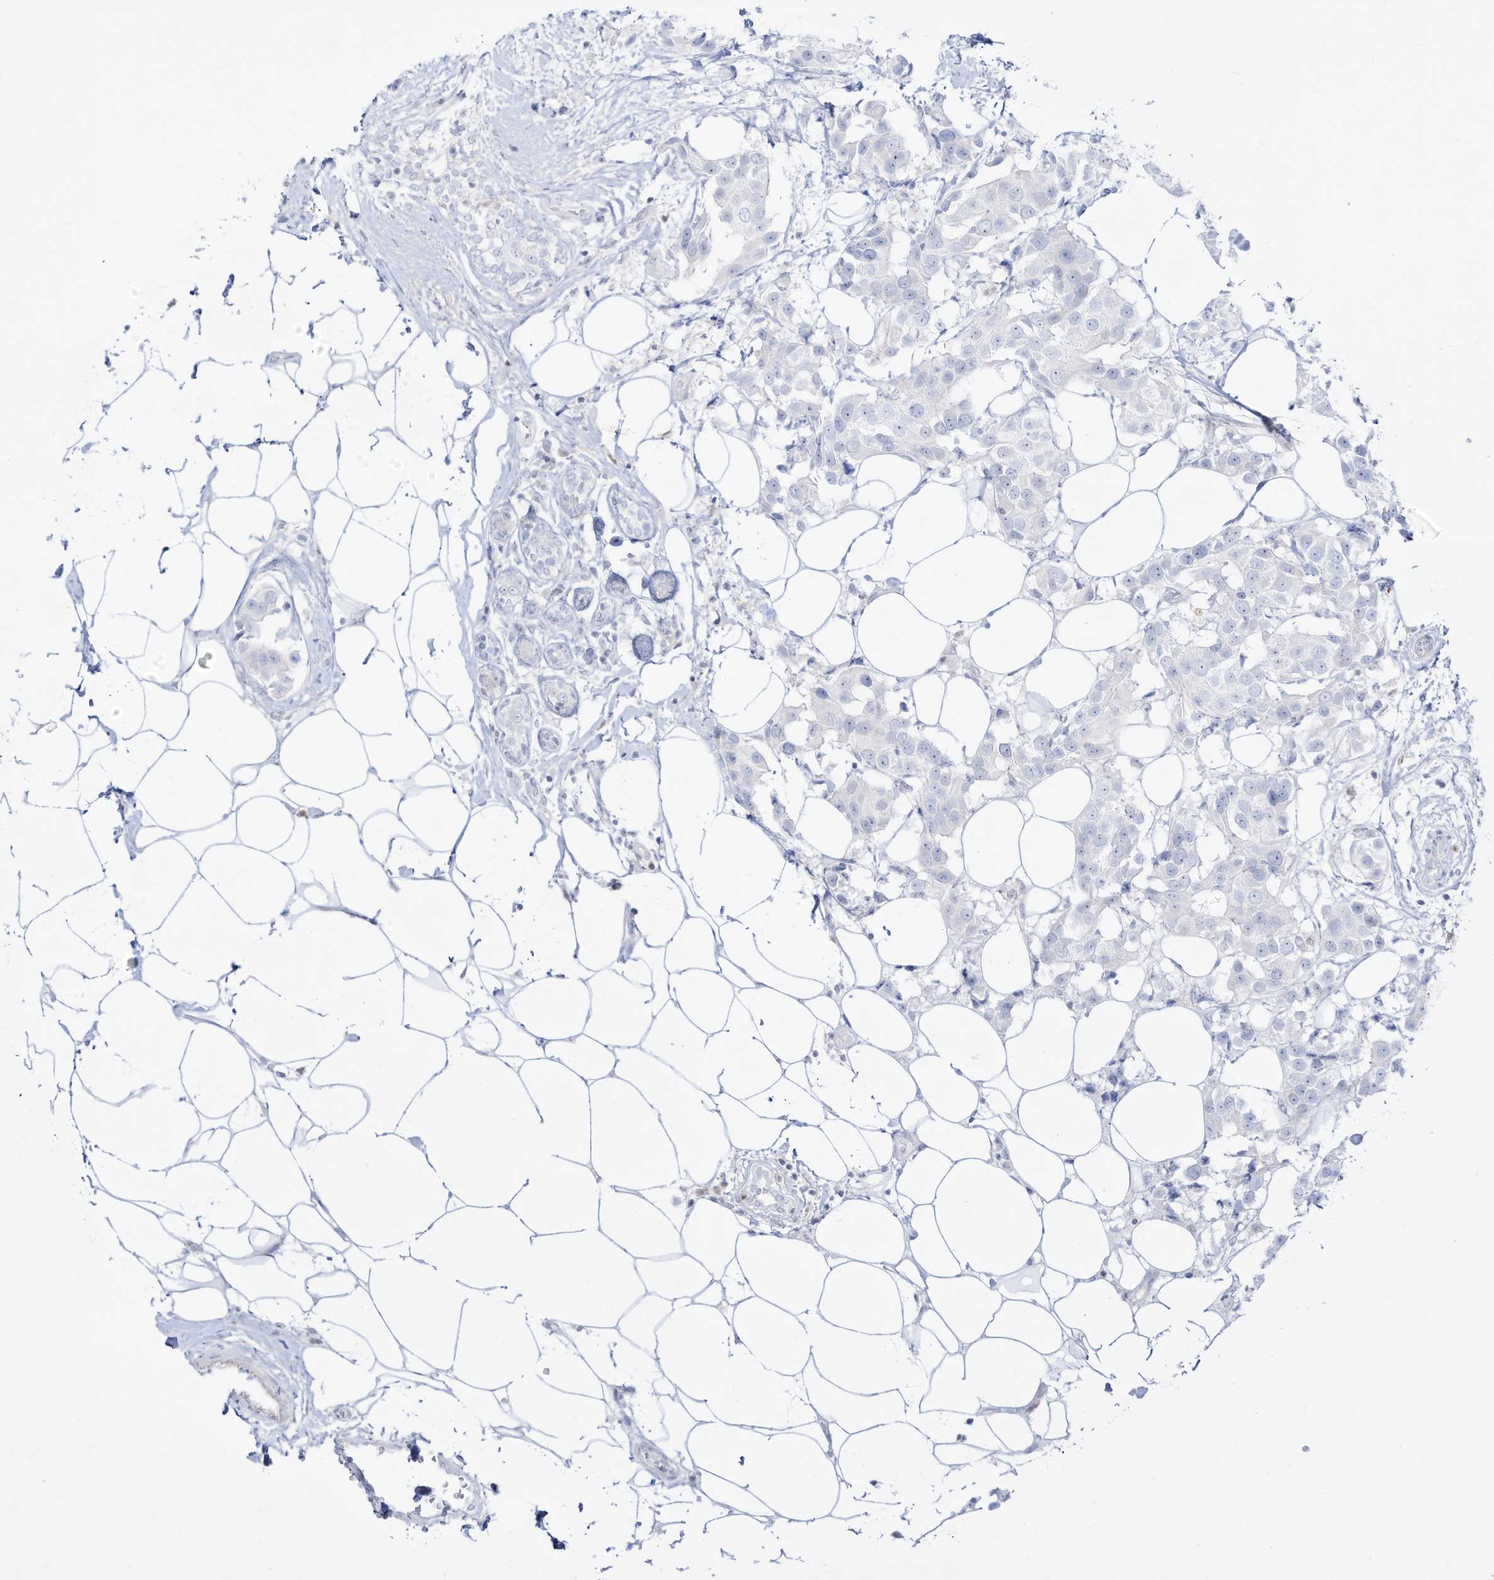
{"staining": {"intensity": "negative", "quantity": "none", "location": "none"}, "tissue": "breast cancer", "cell_type": "Tumor cells", "image_type": "cancer", "snomed": [{"axis": "morphology", "description": "Normal tissue, NOS"}, {"axis": "morphology", "description": "Duct carcinoma"}, {"axis": "topography", "description": "Breast"}], "caption": "Immunohistochemistry photomicrograph of neoplastic tissue: human breast cancer stained with DAB shows no significant protein expression in tumor cells.", "gene": "DMKN", "patient": {"sex": "female", "age": 39}}